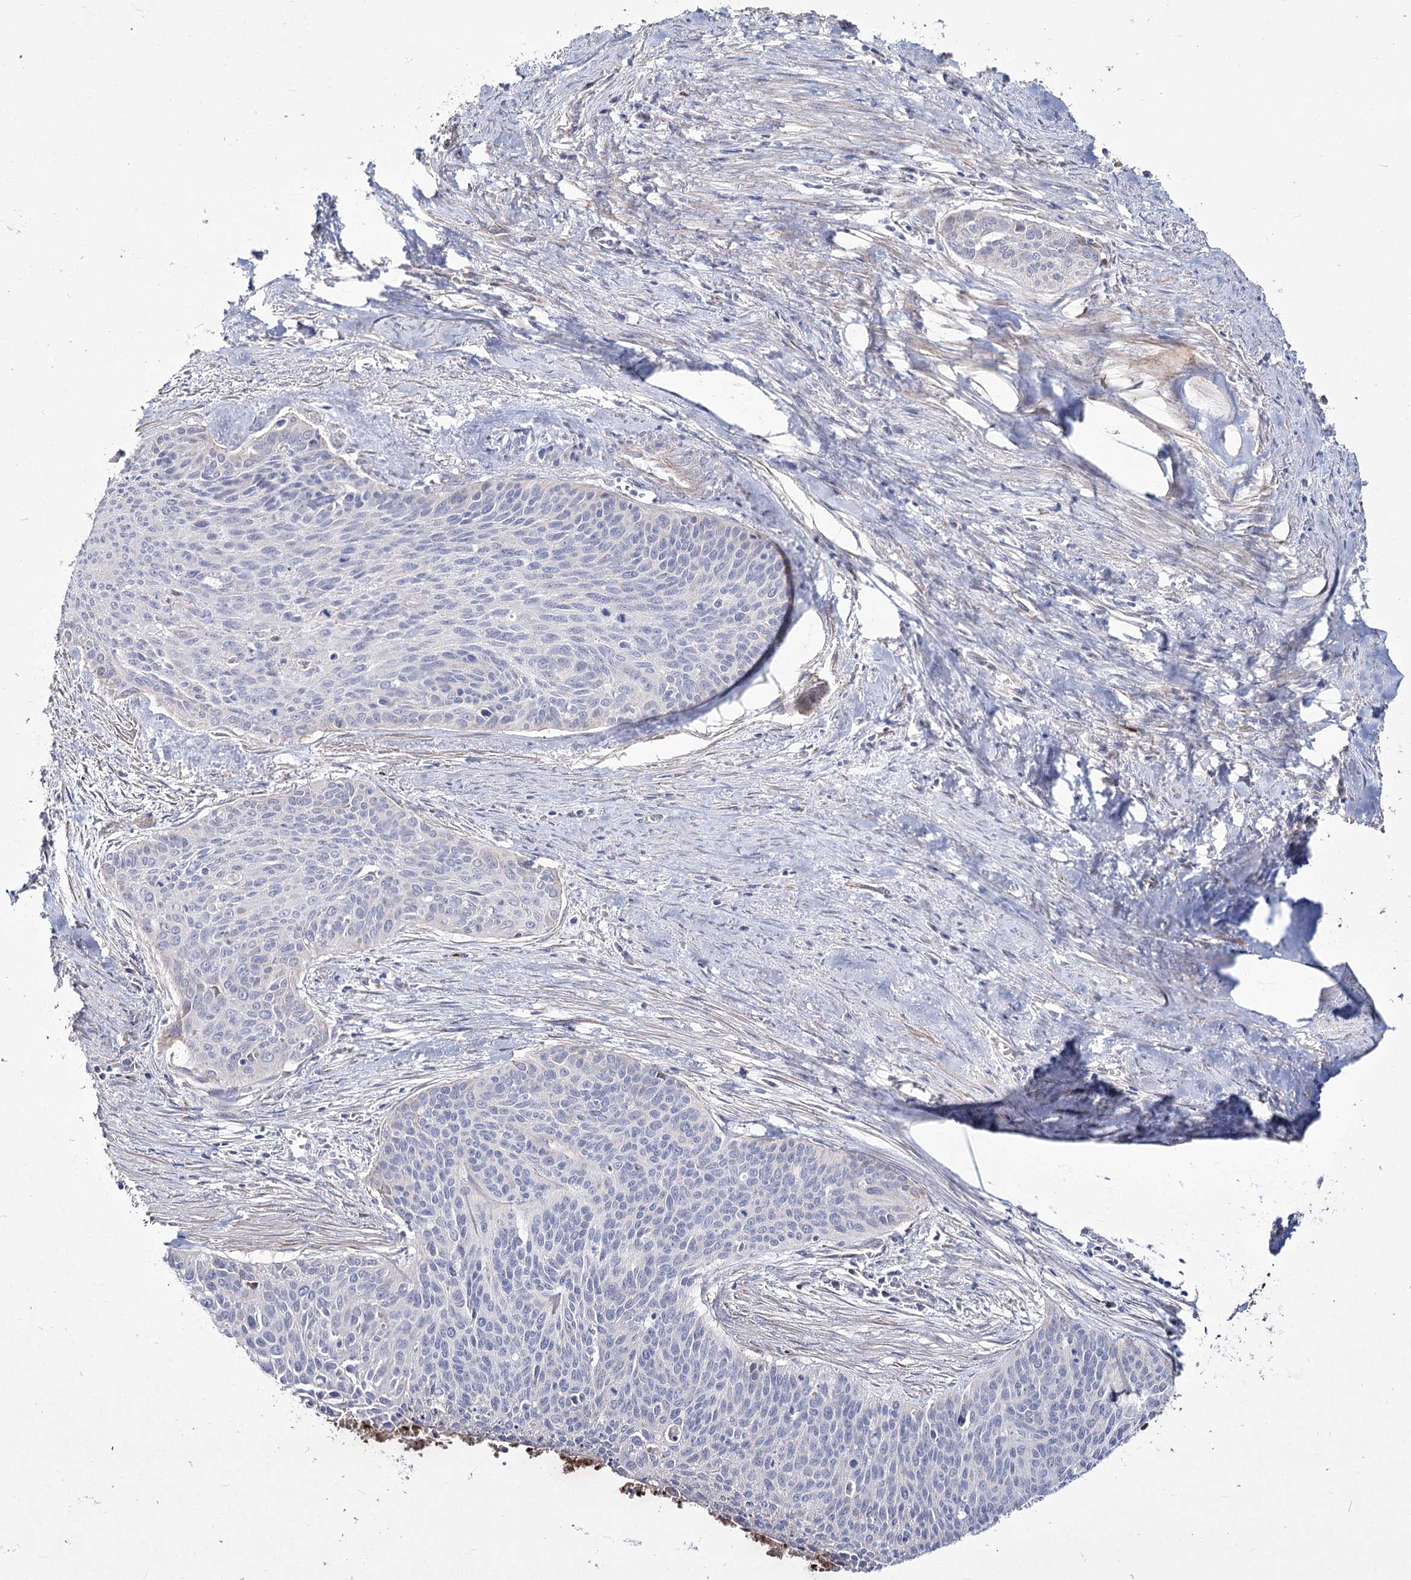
{"staining": {"intensity": "negative", "quantity": "none", "location": "none"}, "tissue": "cervical cancer", "cell_type": "Tumor cells", "image_type": "cancer", "snomed": [{"axis": "morphology", "description": "Squamous cell carcinoma, NOS"}, {"axis": "topography", "description": "Cervix"}], "caption": "Immunohistochemical staining of squamous cell carcinoma (cervical) reveals no significant positivity in tumor cells.", "gene": "ME3", "patient": {"sex": "female", "age": 55}}